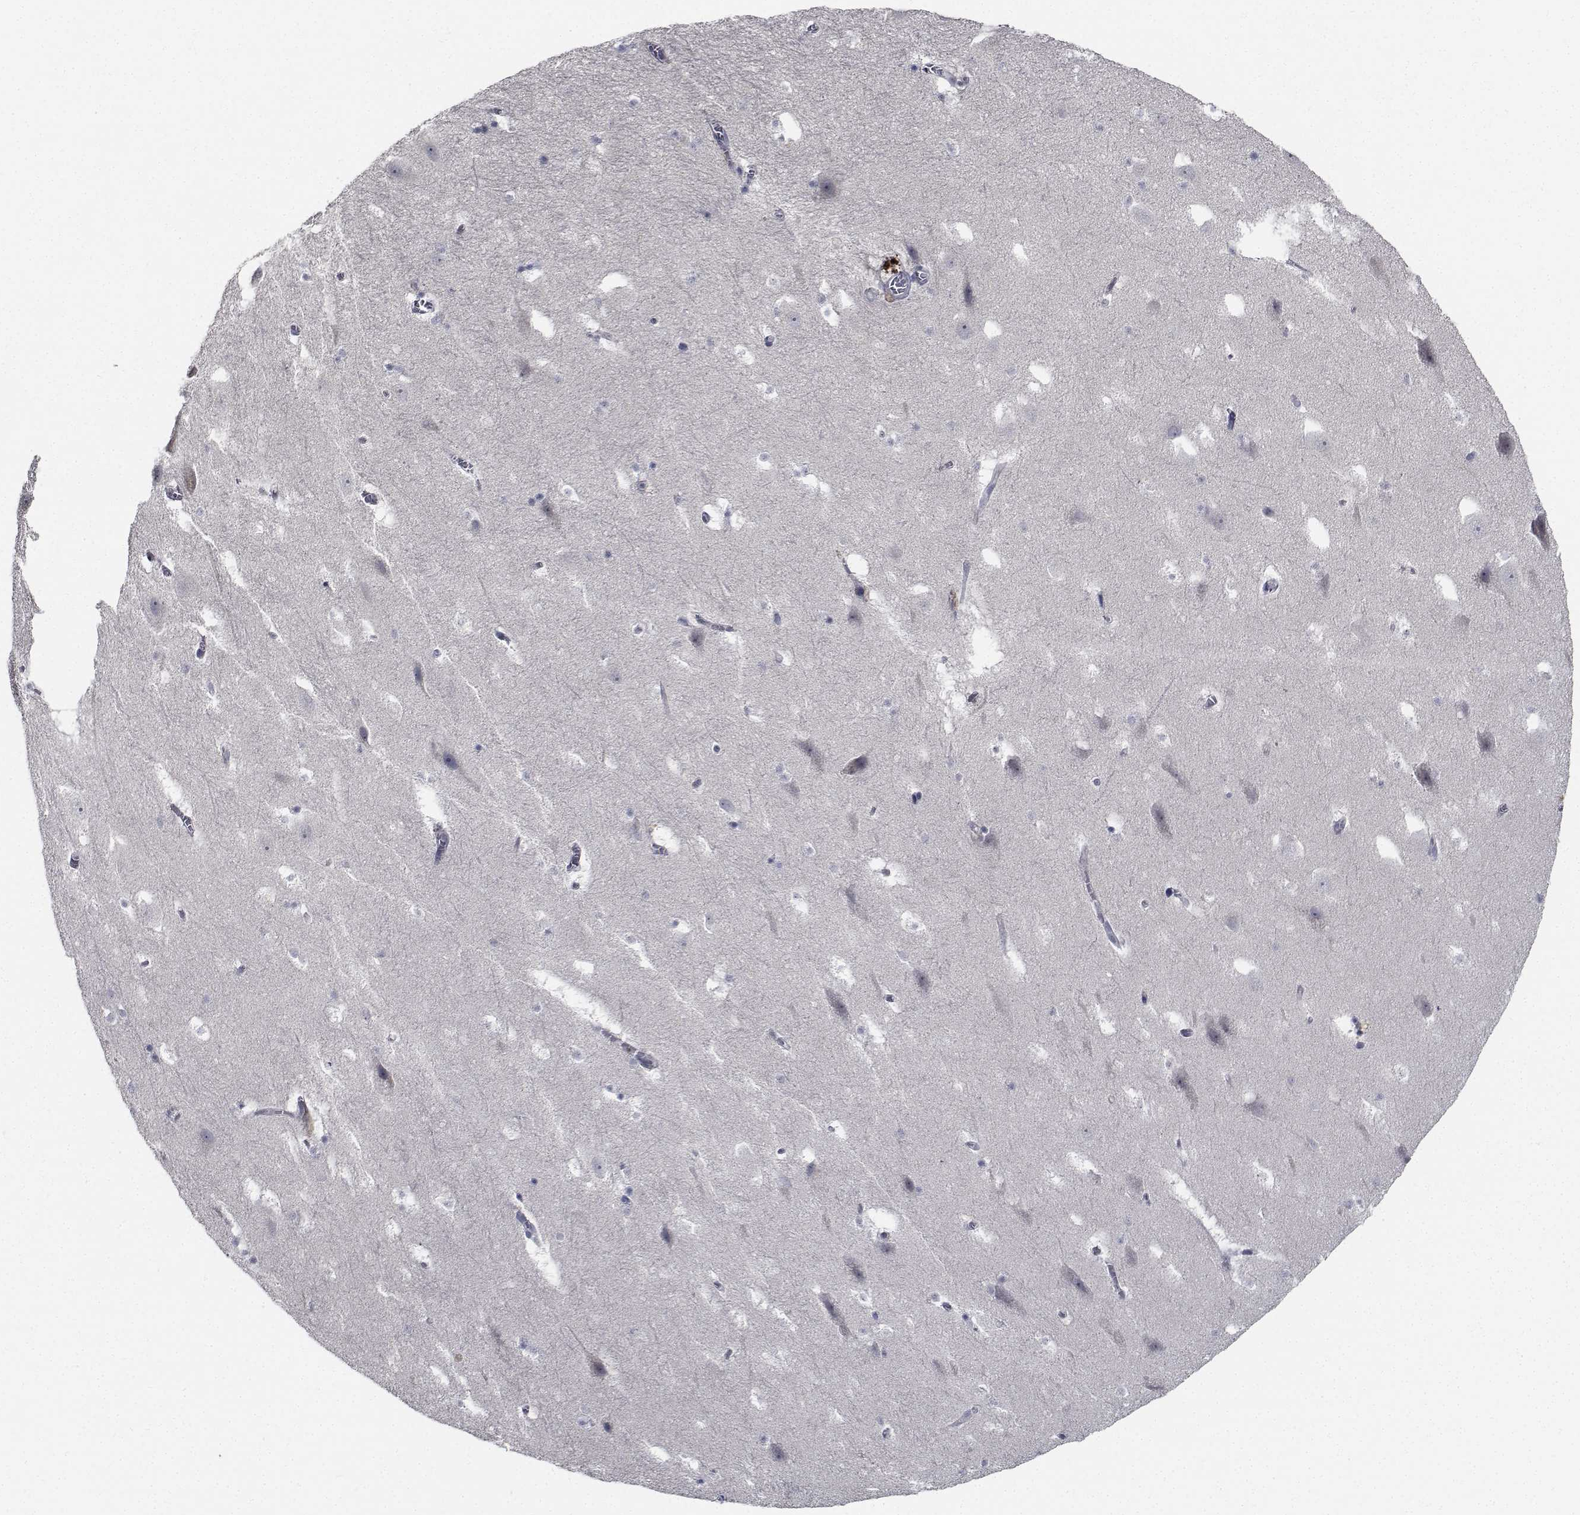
{"staining": {"intensity": "negative", "quantity": "none", "location": "none"}, "tissue": "hippocampus", "cell_type": "Glial cells", "image_type": "normal", "snomed": [{"axis": "morphology", "description": "Normal tissue, NOS"}, {"axis": "topography", "description": "Hippocampus"}], "caption": "Immunohistochemistry (IHC) histopathology image of normal hippocampus stained for a protein (brown), which reveals no expression in glial cells.", "gene": "NVL", "patient": {"sex": "male", "age": 45}}